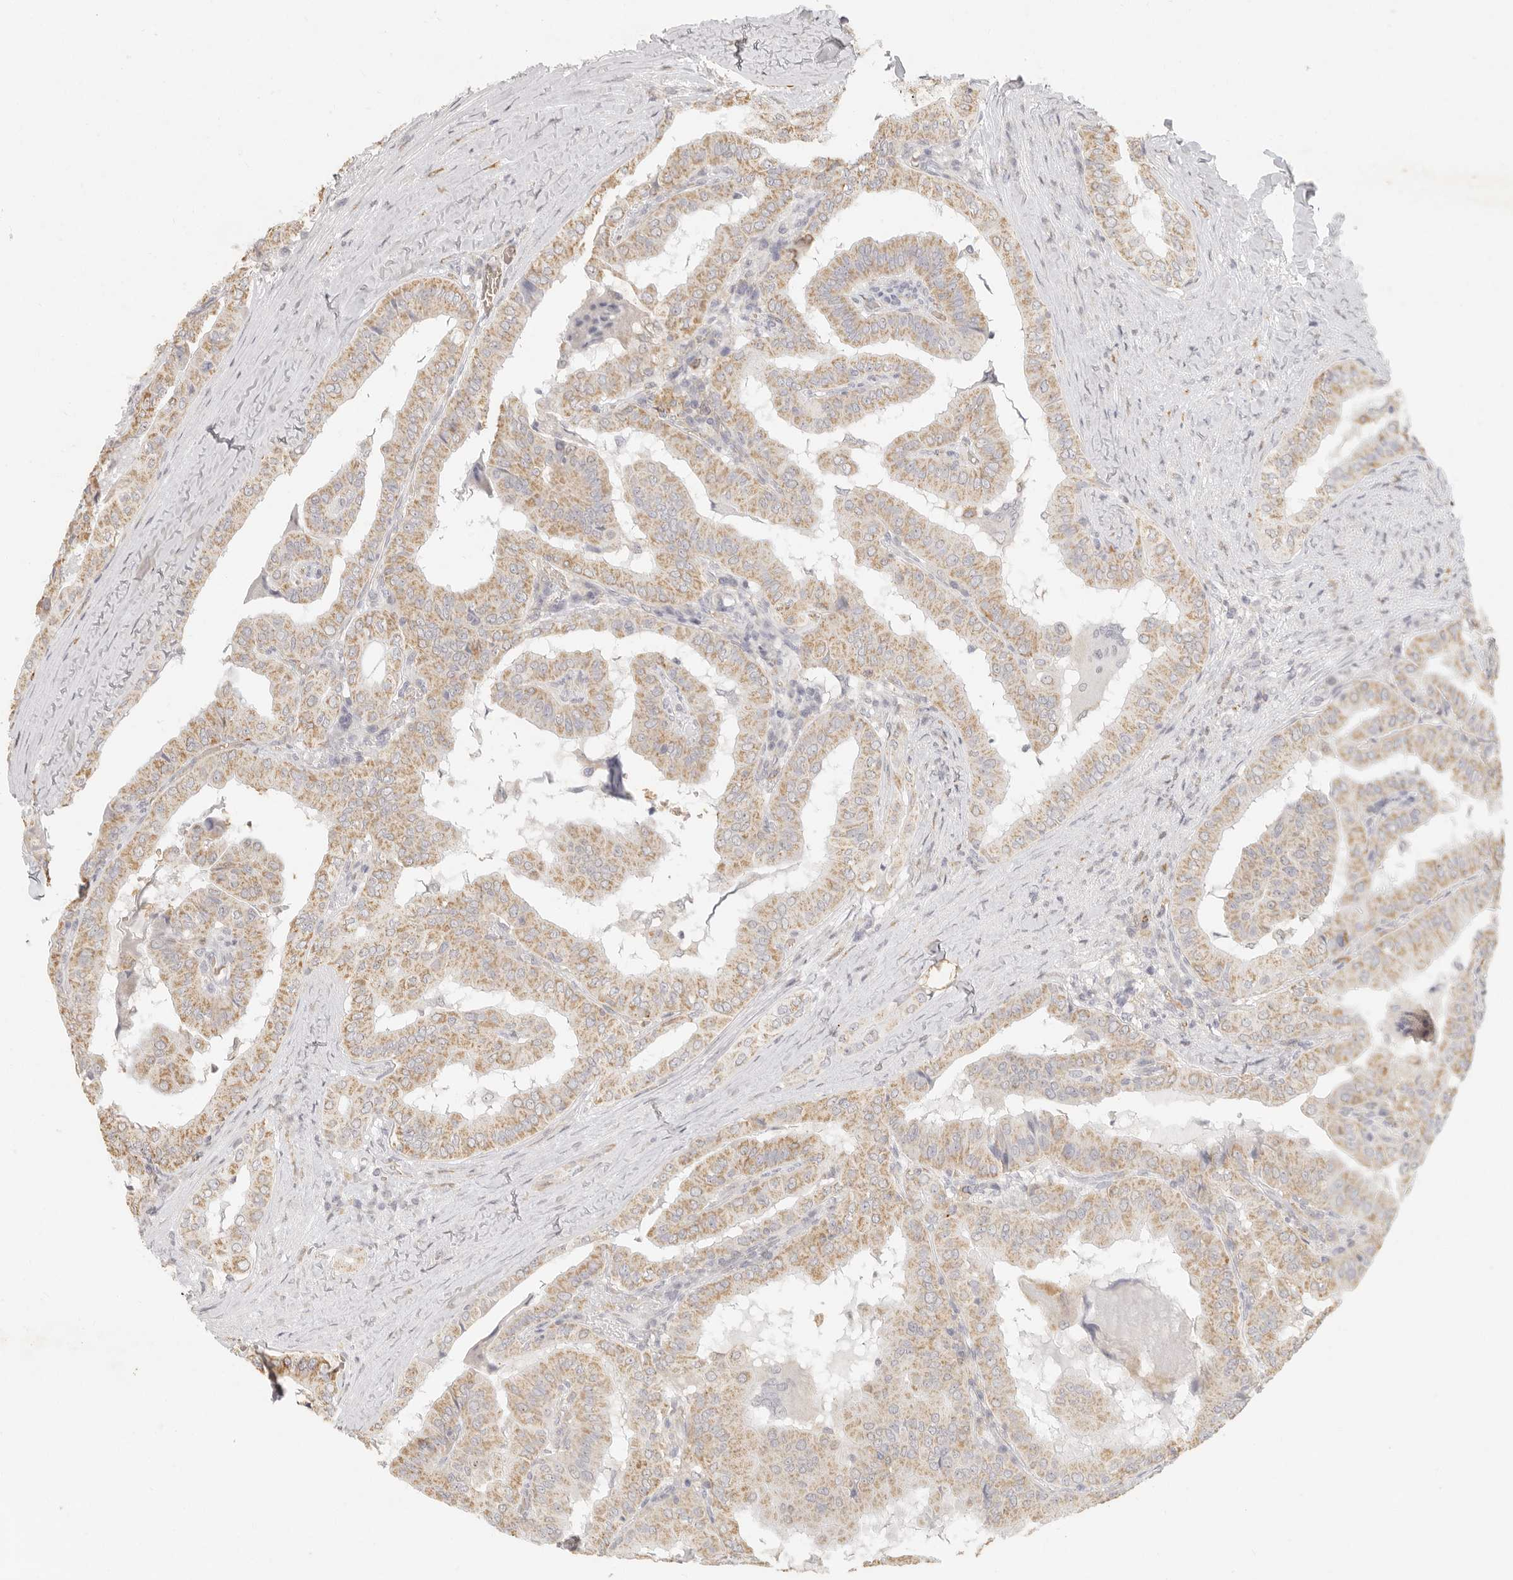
{"staining": {"intensity": "moderate", "quantity": ">75%", "location": "cytoplasmic/membranous"}, "tissue": "thyroid cancer", "cell_type": "Tumor cells", "image_type": "cancer", "snomed": [{"axis": "morphology", "description": "Papillary adenocarcinoma, NOS"}, {"axis": "topography", "description": "Thyroid gland"}], "caption": "A medium amount of moderate cytoplasmic/membranous positivity is present in approximately >75% of tumor cells in thyroid cancer tissue.", "gene": "NIBAN1", "patient": {"sex": "male", "age": 33}}